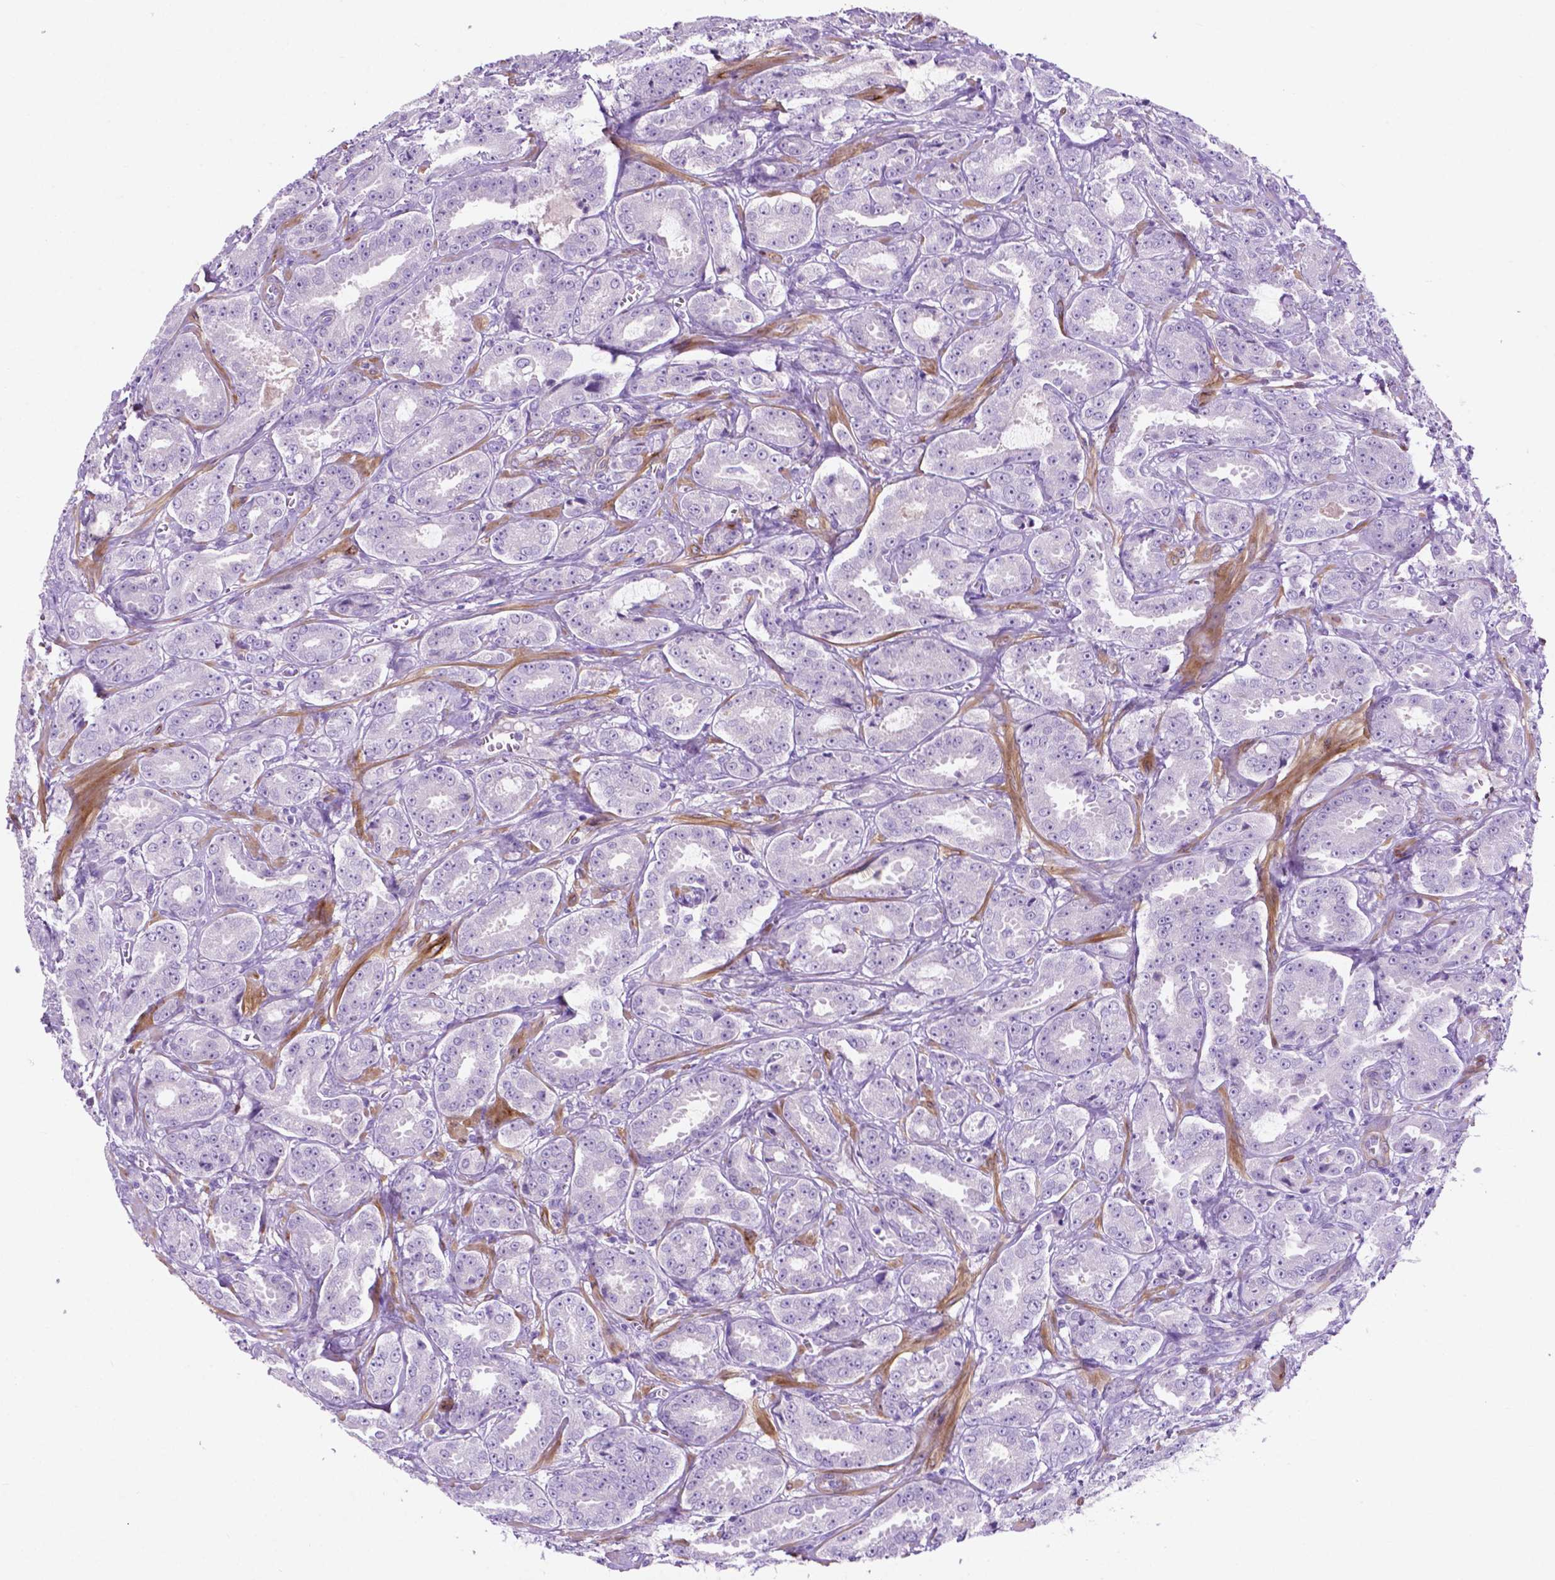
{"staining": {"intensity": "negative", "quantity": "none", "location": "none"}, "tissue": "prostate cancer", "cell_type": "Tumor cells", "image_type": "cancer", "snomed": [{"axis": "morphology", "description": "Adenocarcinoma, High grade"}, {"axis": "topography", "description": "Prostate"}], "caption": "This is an immunohistochemistry (IHC) image of adenocarcinoma (high-grade) (prostate). There is no staining in tumor cells.", "gene": "ASPG", "patient": {"sex": "male", "age": 64}}